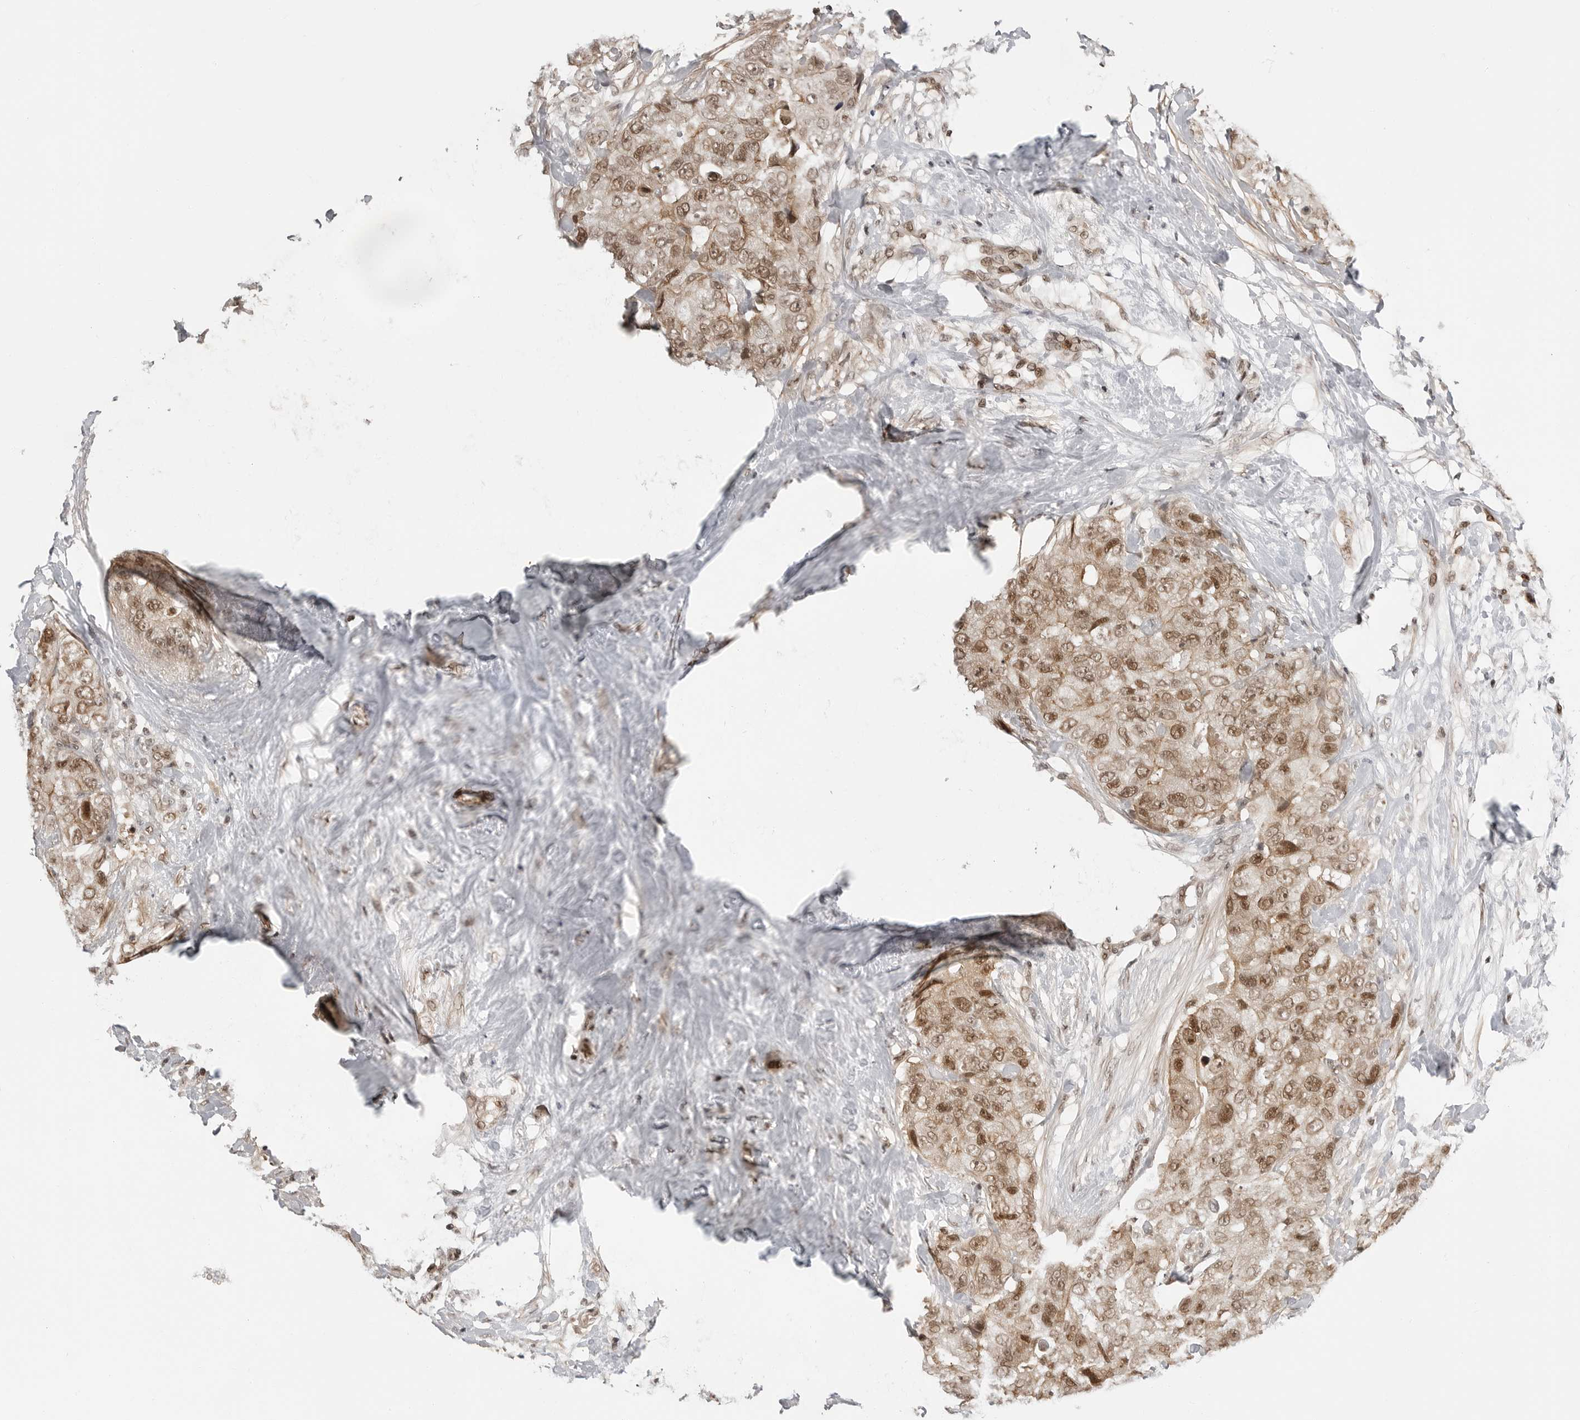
{"staining": {"intensity": "moderate", "quantity": ">75%", "location": "cytoplasmic/membranous,nuclear"}, "tissue": "breast cancer", "cell_type": "Tumor cells", "image_type": "cancer", "snomed": [{"axis": "morphology", "description": "Duct carcinoma"}, {"axis": "topography", "description": "Breast"}], "caption": "Tumor cells show moderate cytoplasmic/membranous and nuclear positivity in approximately >75% of cells in breast infiltrating ductal carcinoma.", "gene": "C8orf33", "patient": {"sex": "female", "age": 62}}